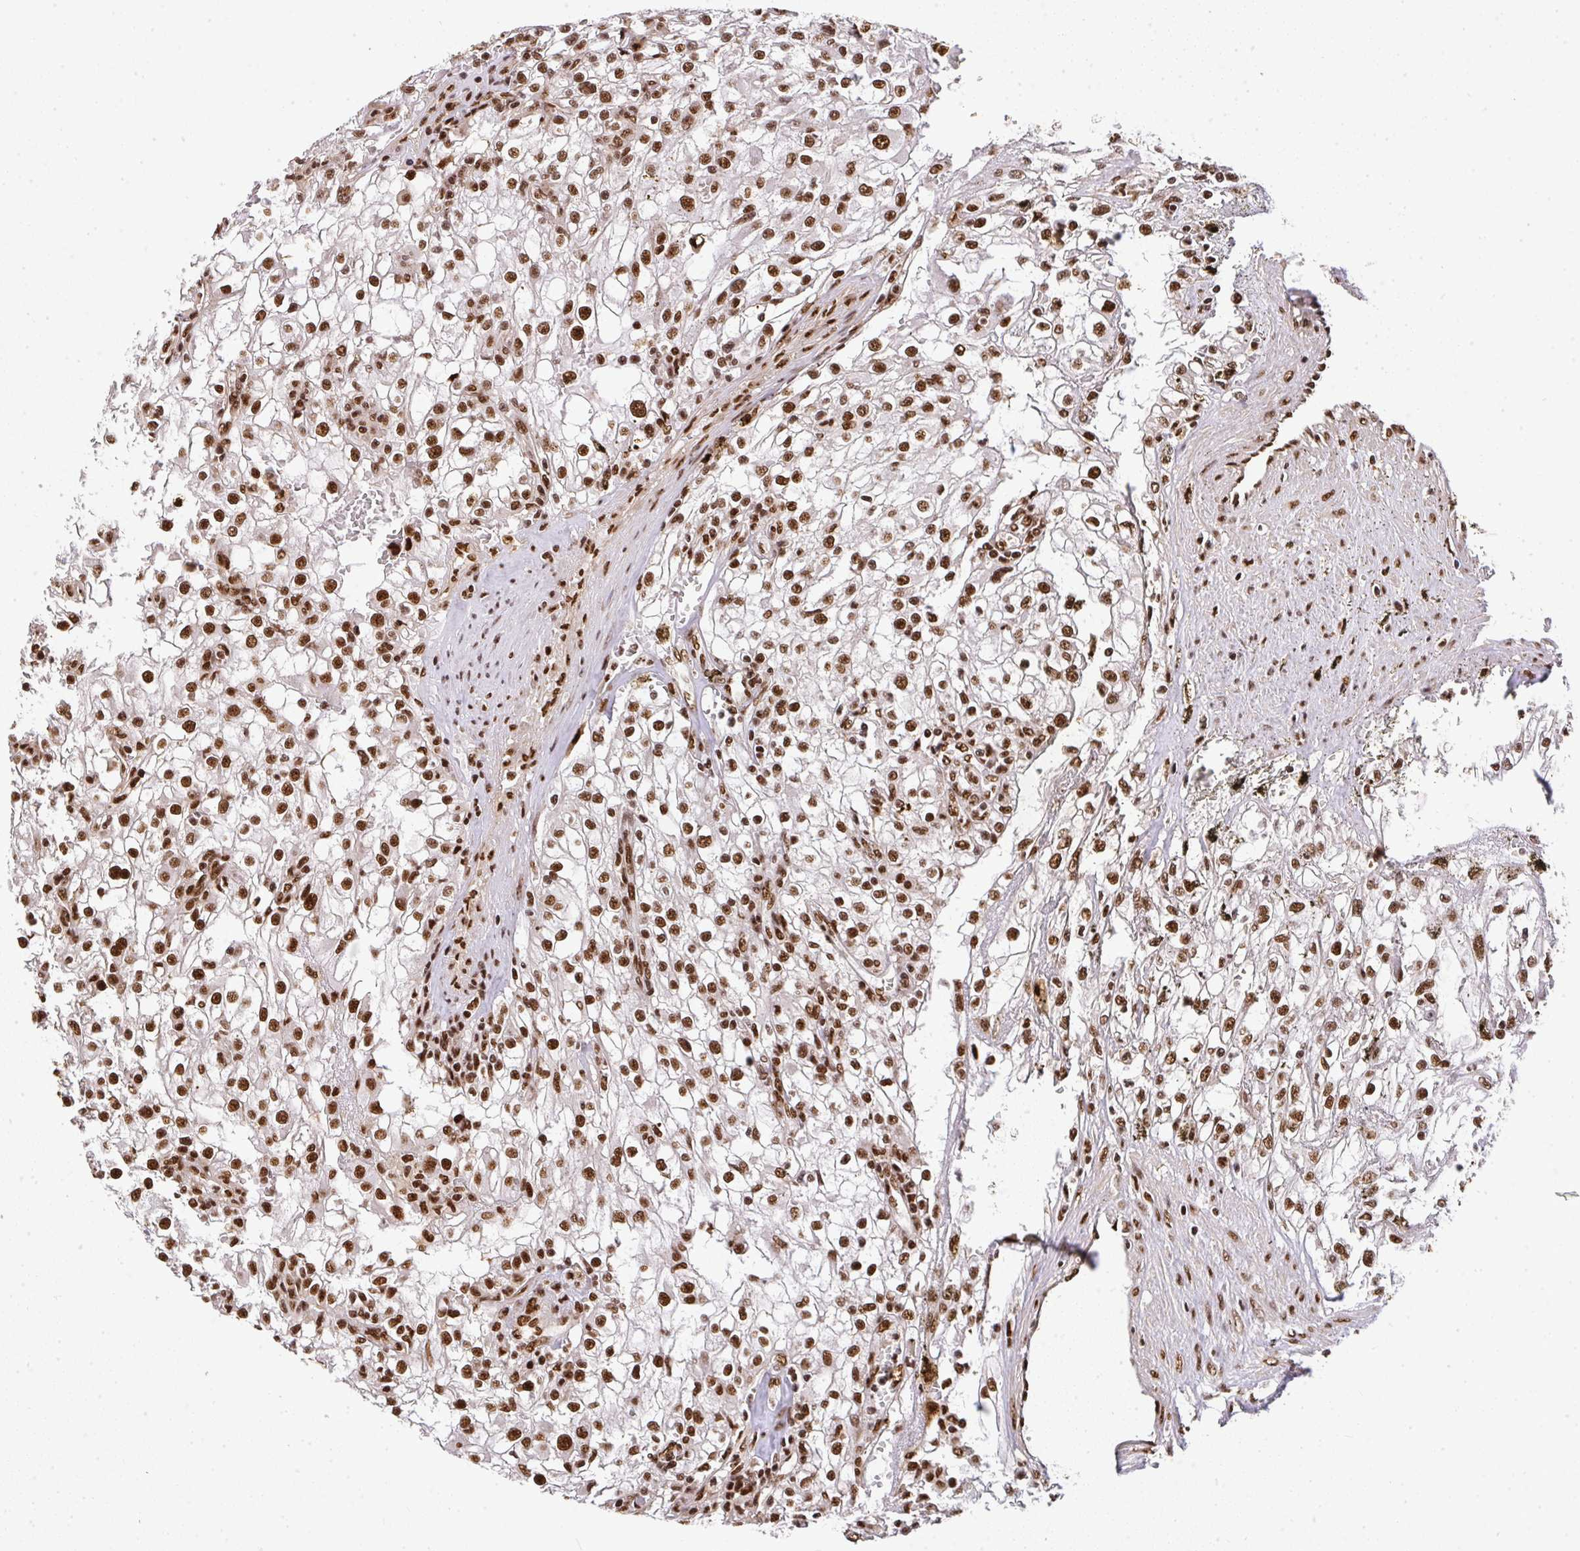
{"staining": {"intensity": "moderate", "quantity": ">75%", "location": "nuclear"}, "tissue": "renal cancer", "cell_type": "Tumor cells", "image_type": "cancer", "snomed": [{"axis": "morphology", "description": "Adenocarcinoma, NOS"}, {"axis": "topography", "description": "Kidney"}], "caption": "IHC of renal cancer demonstrates medium levels of moderate nuclear expression in about >75% of tumor cells.", "gene": "U2AF1", "patient": {"sex": "female", "age": 74}}